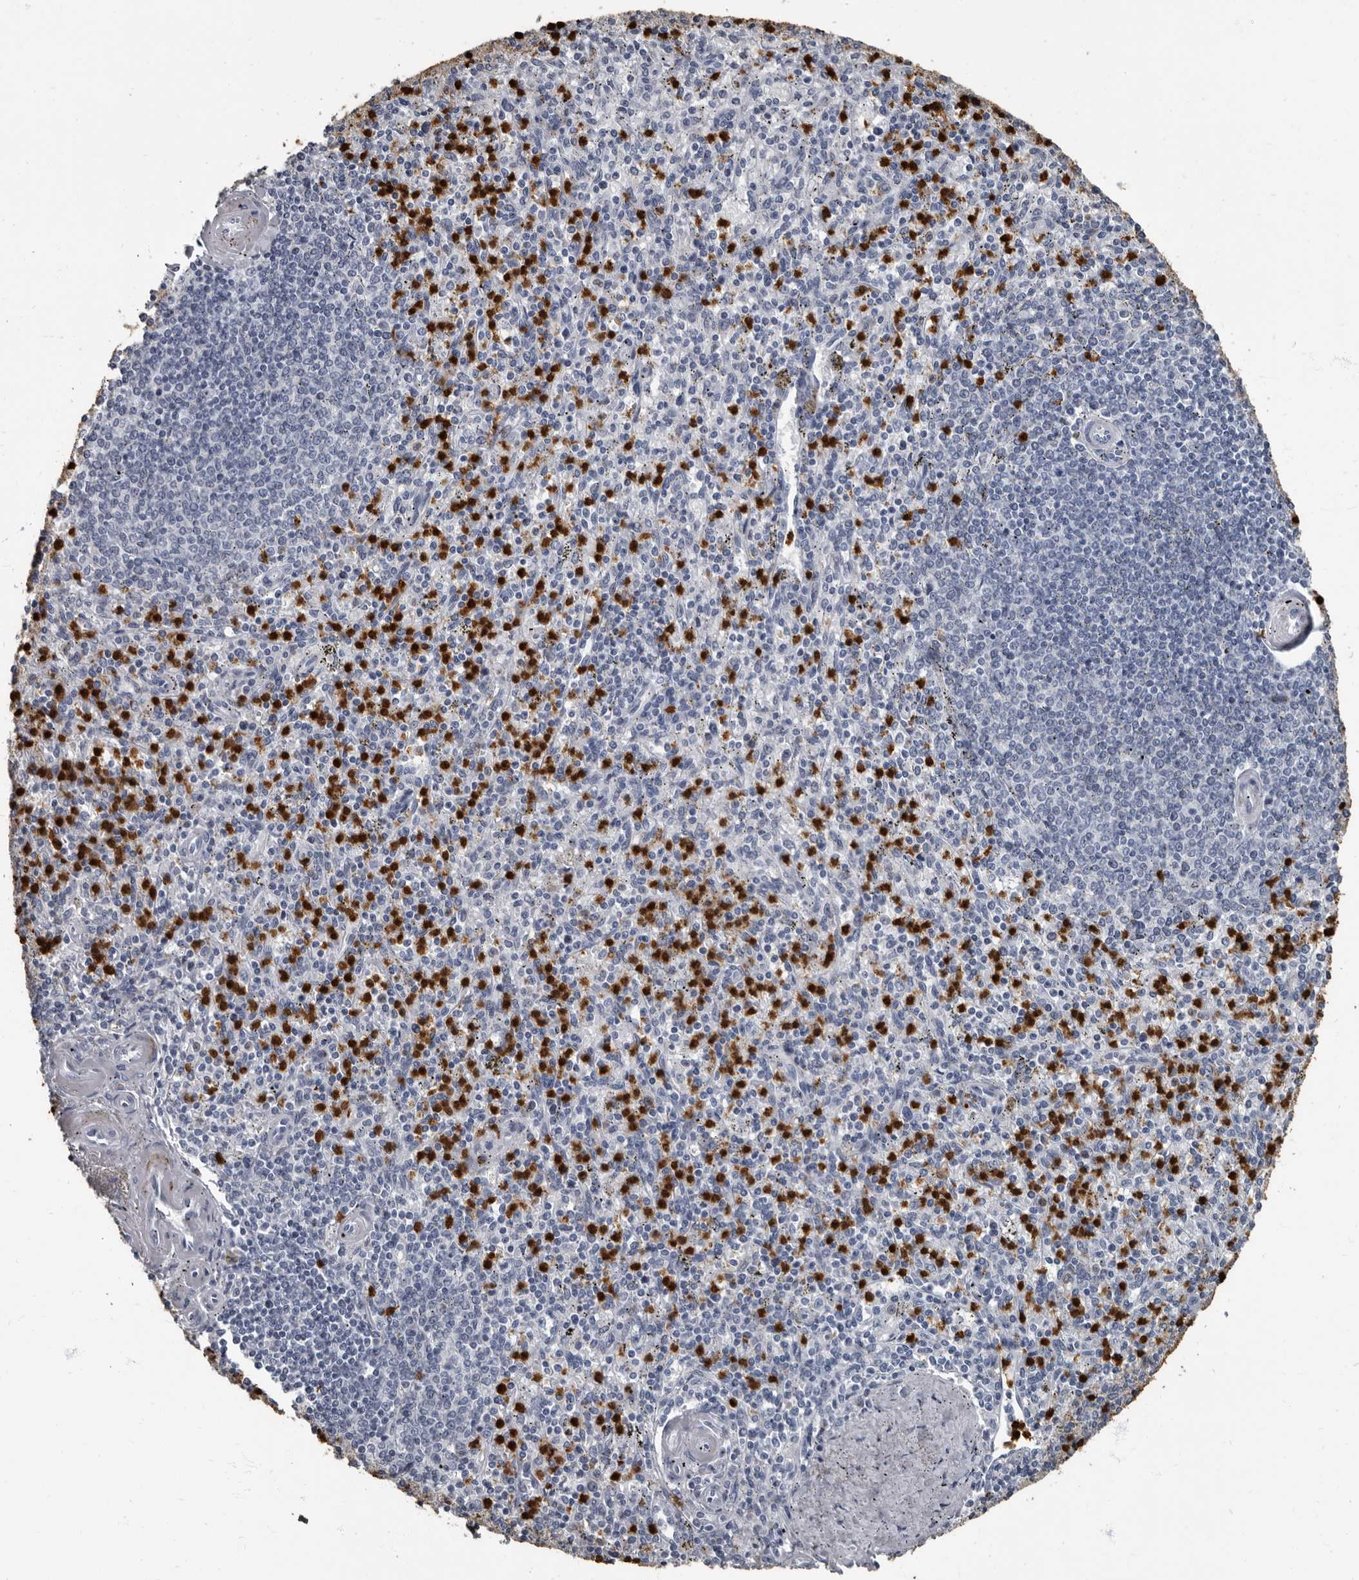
{"staining": {"intensity": "strong", "quantity": "25%-75%", "location": "cytoplasmic/membranous,nuclear"}, "tissue": "spleen", "cell_type": "Cells in red pulp", "image_type": "normal", "snomed": [{"axis": "morphology", "description": "Normal tissue, NOS"}, {"axis": "topography", "description": "Spleen"}], "caption": "Immunohistochemistry image of unremarkable human spleen stained for a protein (brown), which demonstrates high levels of strong cytoplasmic/membranous,nuclear positivity in approximately 25%-75% of cells in red pulp.", "gene": "TPD52L1", "patient": {"sex": "male", "age": 72}}